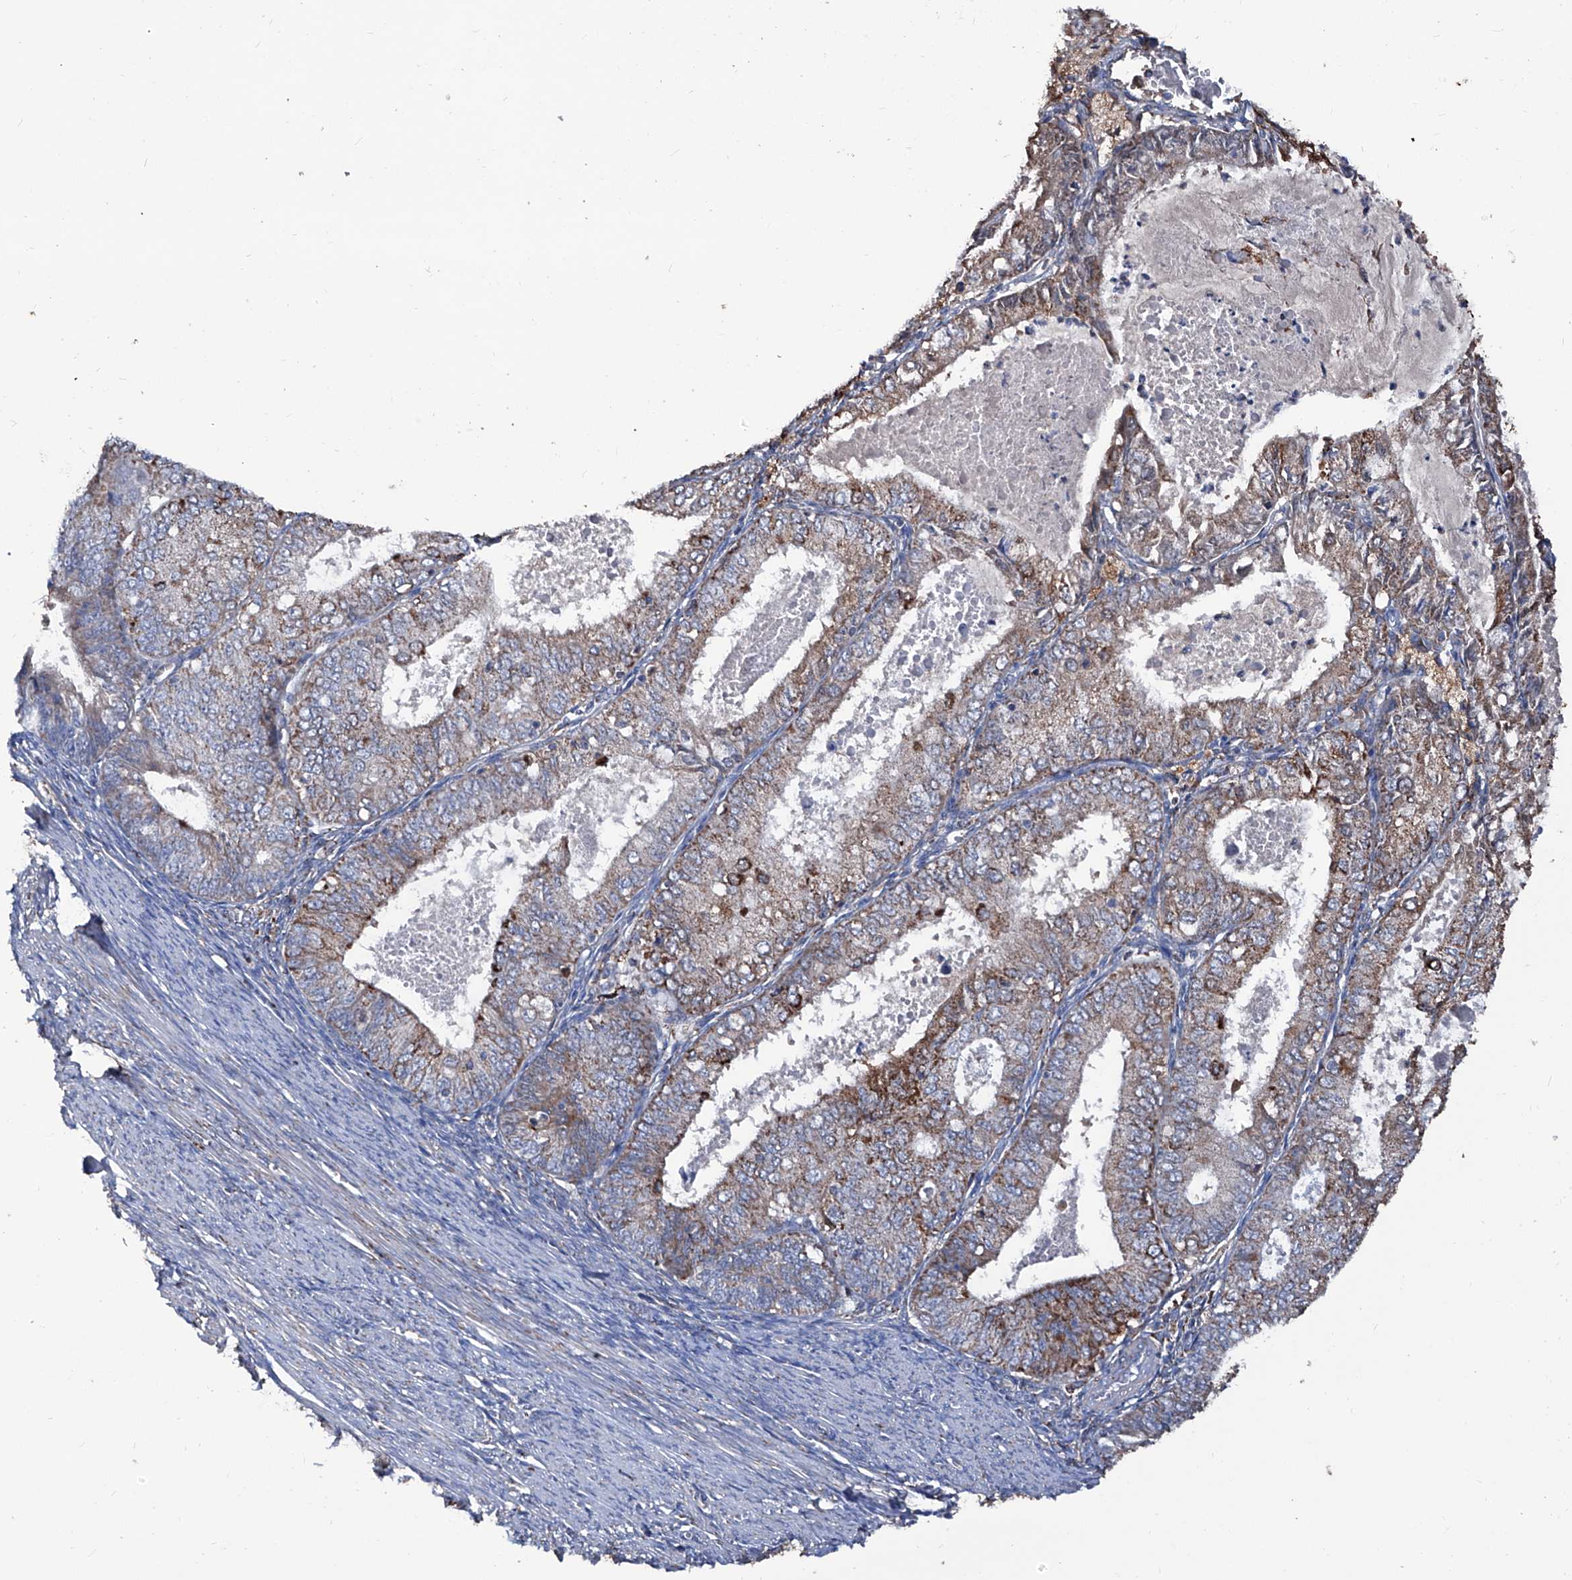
{"staining": {"intensity": "moderate", "quantity": "25%-75%", "location": "cytoplasmic/membranous"}, "tissue": "endometrial cancer", "cell_type": "Tumor cells", "image_type": "cancer", "snomed": [{"axis": "morphology", "description": "Adenocarcinoma, NOS"}, {"axis": "topography", "description": "Endometrium"}], "caption": "Immunohistochemical staining of human endometrial cancer (adenocarcinoma) demonstrates medium levels of moderate cytoplasmic/membranous staining in approximately 25%-75% of tumor cells. The protein of interest is stained brown, and the nuclei are stained in blue (DAB (3,3'-diaminobenzidine) IHC with brightfield microscopy, high magnification).", "gene": "NHS", "patient": {"sex": "female", "age": 57}}